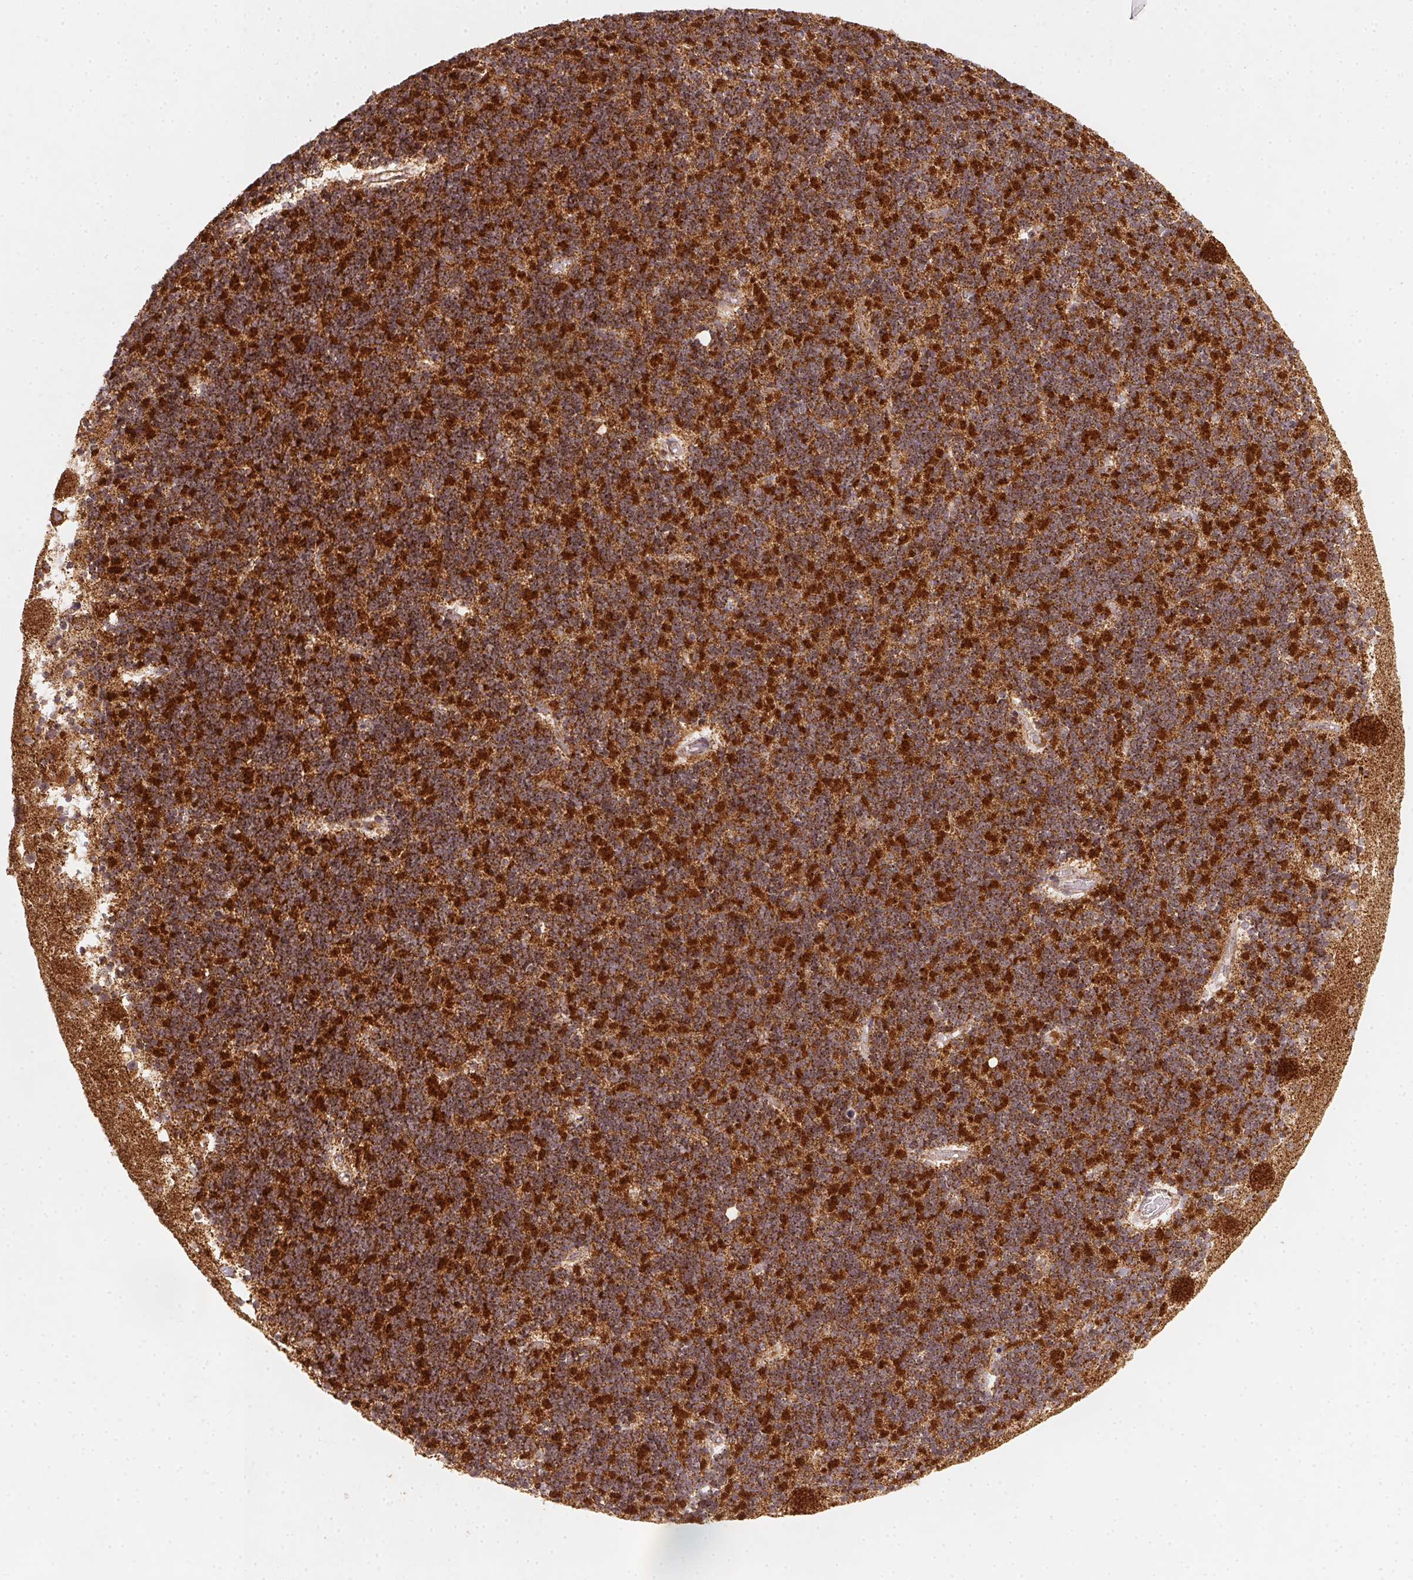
{"staining": {"intensity": "strong", "quantity": "25%-75%", "location": "cytoplasmic/membranous"}, "tissue": "cerebellum", "cell_type": "Cells in granular layer", "image_type": "normal", "snomed": [{"axis": "morphology", "description": "Normal tissue, NOS"}, {"axis": "topography", "description": "Cerebellum"}], "caption": "Strong cytoplasmic/membranous expression is seen in about 25%-75% of cells in granular layer in normal cerebellum. (Brightfield microscopy of DAB IHC at high magnification).", "gene": "NDUFS6", "patient": {"sex": "male", "age": 54}}